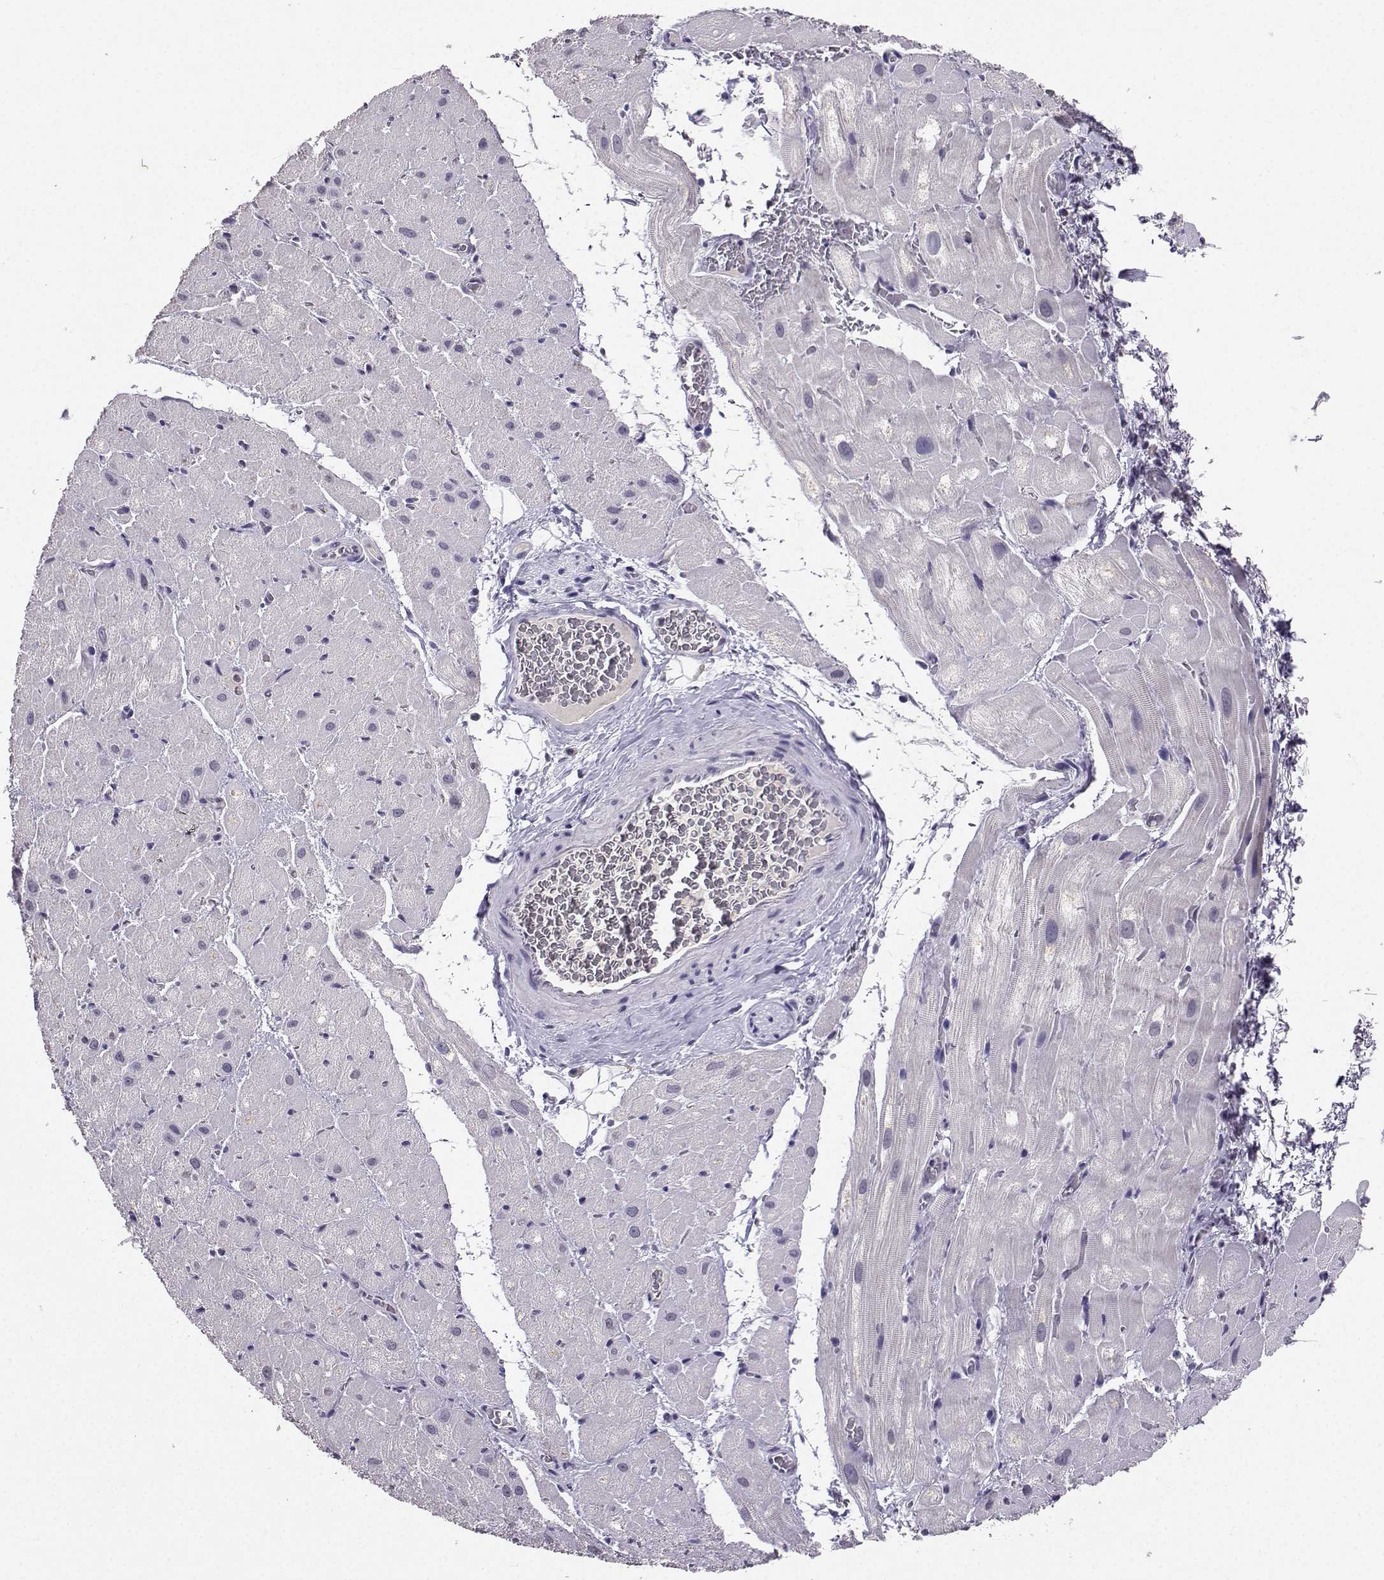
{"staining": {"intensity": "negative", "quantity": "none", "location": "none"}, "tissue": "heart muscle", "cell_type": "Cardiomyocytes", "image_type": "normal", "snomed": [{"axis": "morphology", "description": "Normal tissue, NOS"}, {"axis": "topography", "description": "Heart"}], "caption": "The immunohistochemistry image has no significant expression in cardiomyocytes of heart muscle. (DAB immunohistochemistry, high magnification).", "gene": "SPAG11A", "patient": {"sex": "male", "age": 61}}